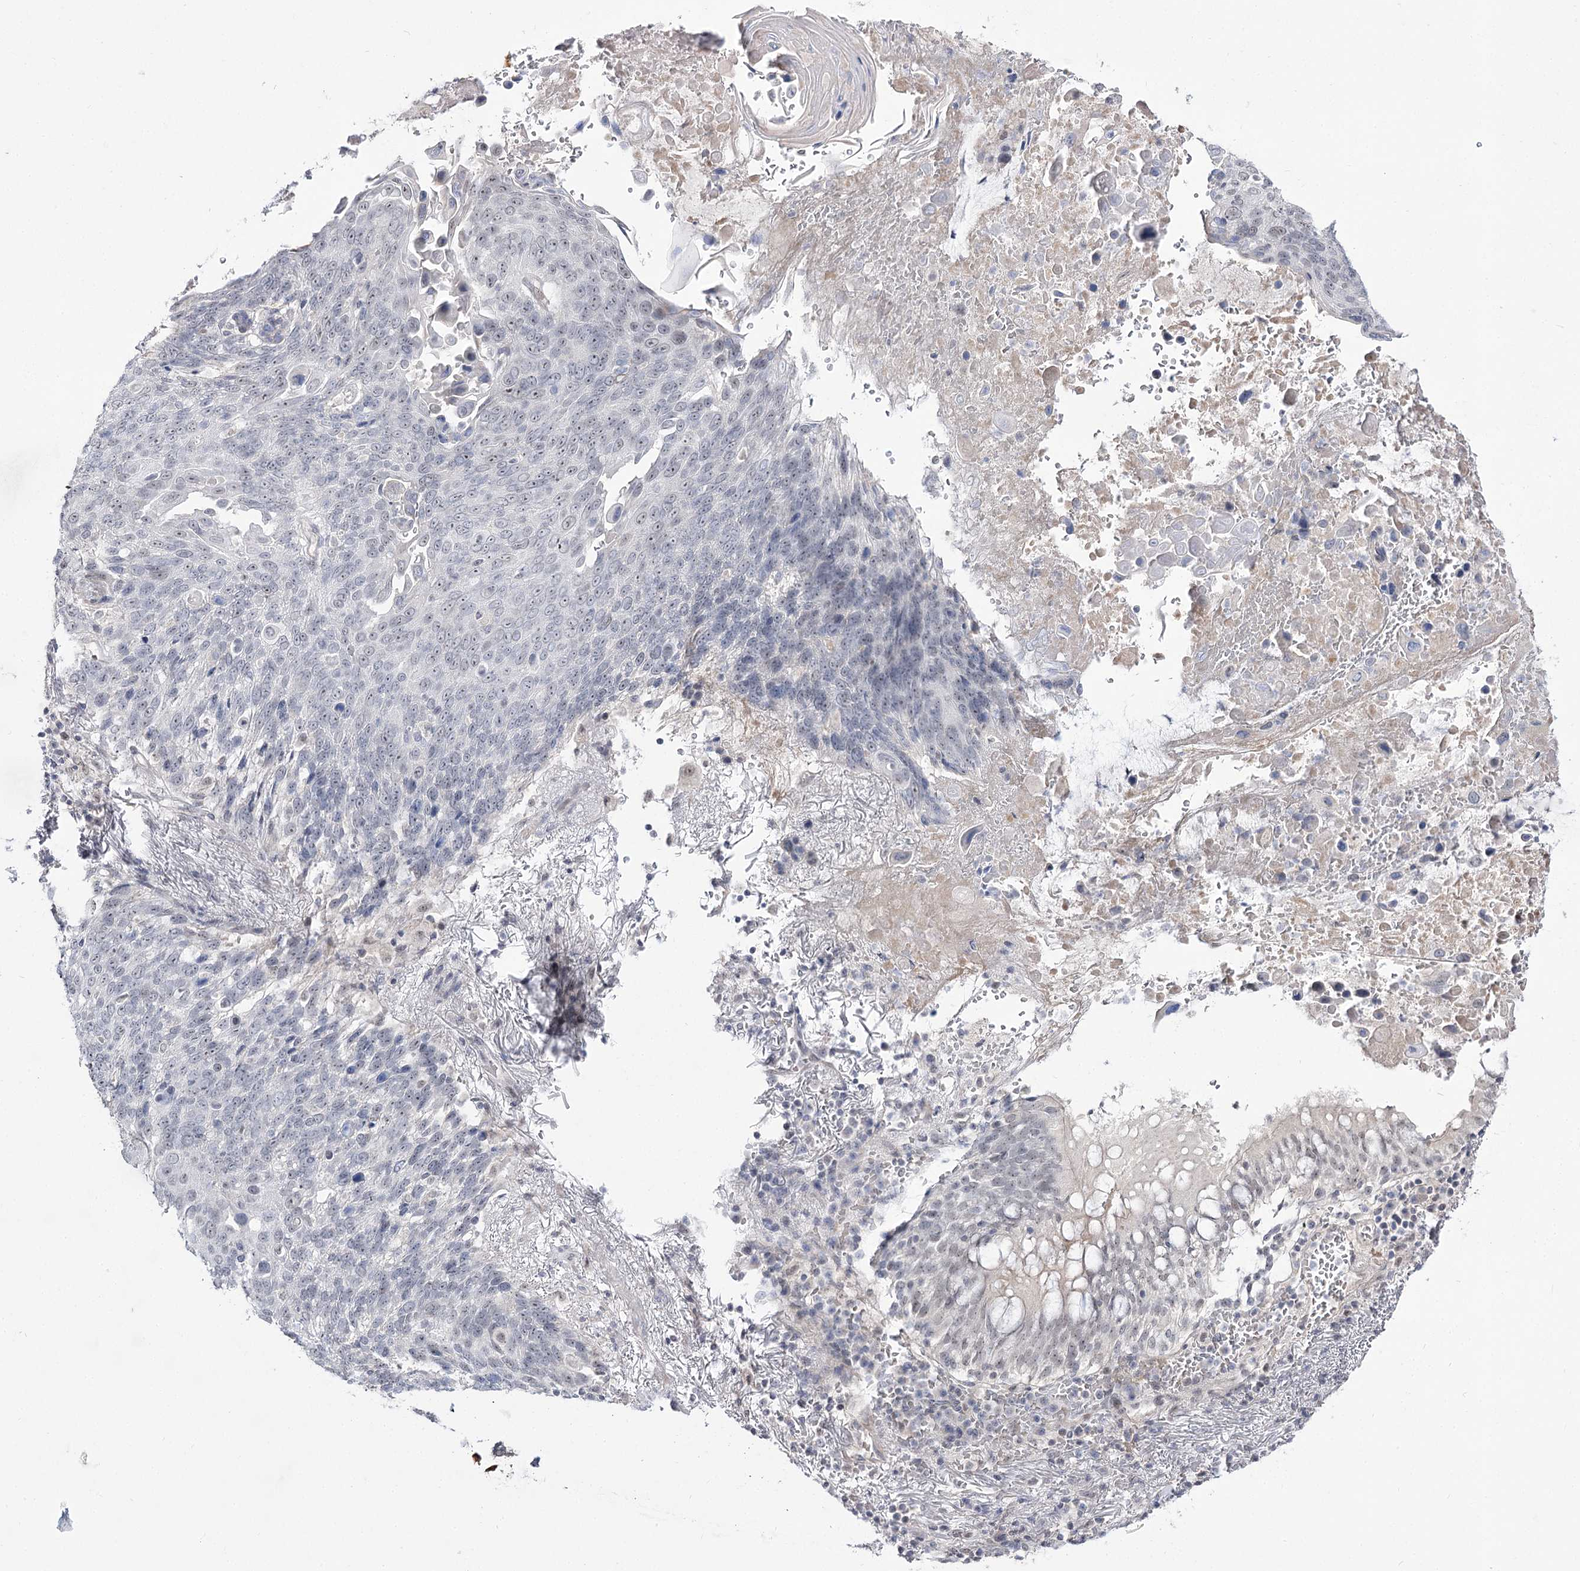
{"staining": {"intensity": "negative", "quantity": "none", "location": "none"}, "tissue": "lung cancer", "cell_type": "Tumor cells", "image_type": "cancer", "snomed": [{"axis": "morphology", "description": "Squamous cell carcinoma, NOS"}, {"axis": "topography", "description": "Lung"}], "caption": "A high-resolution histopathology image shows IHC staining of squamous cell carcinoma (lung), which demonstrates no significant staining in tumor cells.", "gene": "RRP9", "patient": {"sex": "male", "age": 66}}